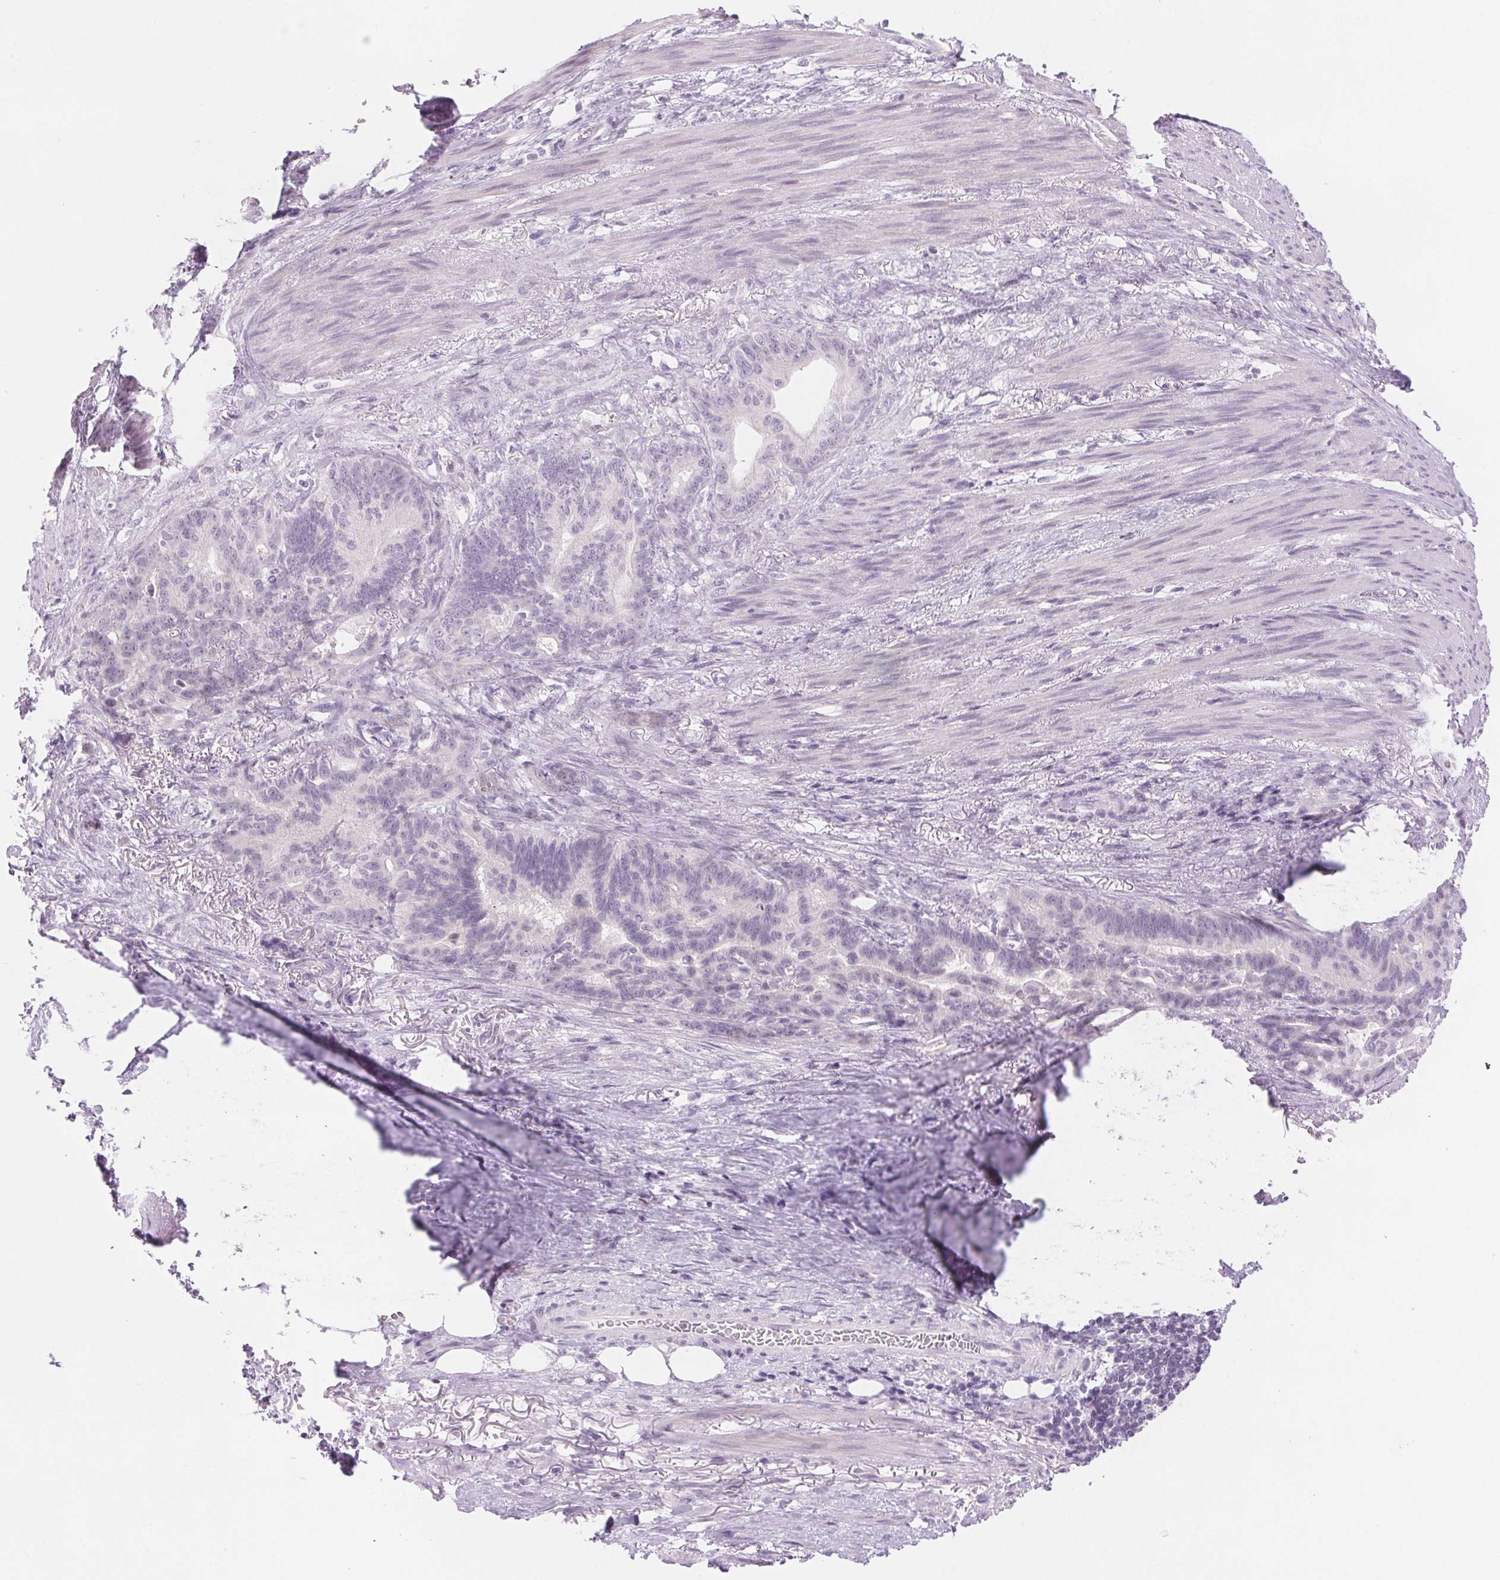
{"staining": {"intensity": "negative", "quantity": "none", "location": "none"}, "tissue": "stomach cancer", "cell_type": "Tumor cells", "image_type": "cancer", "snomed": [{"axis": "morphology", "description": "Normal tissue, NOS"}, {"axis": "morphology", "description": "Adenocarcinoma, NOS"}, {"axis": "topography", "description": "Esophagus"}, {"axis": "topography", "description": "Stomach, upper"}], "caption": "Adenocarcinoma (stomach) was stained to show a protein in brown. There is no significant positivity in tumor cells. (Brightfield microscopy of DAB (3,3'-diaminobenzidine) IHC at high magnification).", "gene": "SLC6A19", "patient": {"sex": "male", "age": 62}}